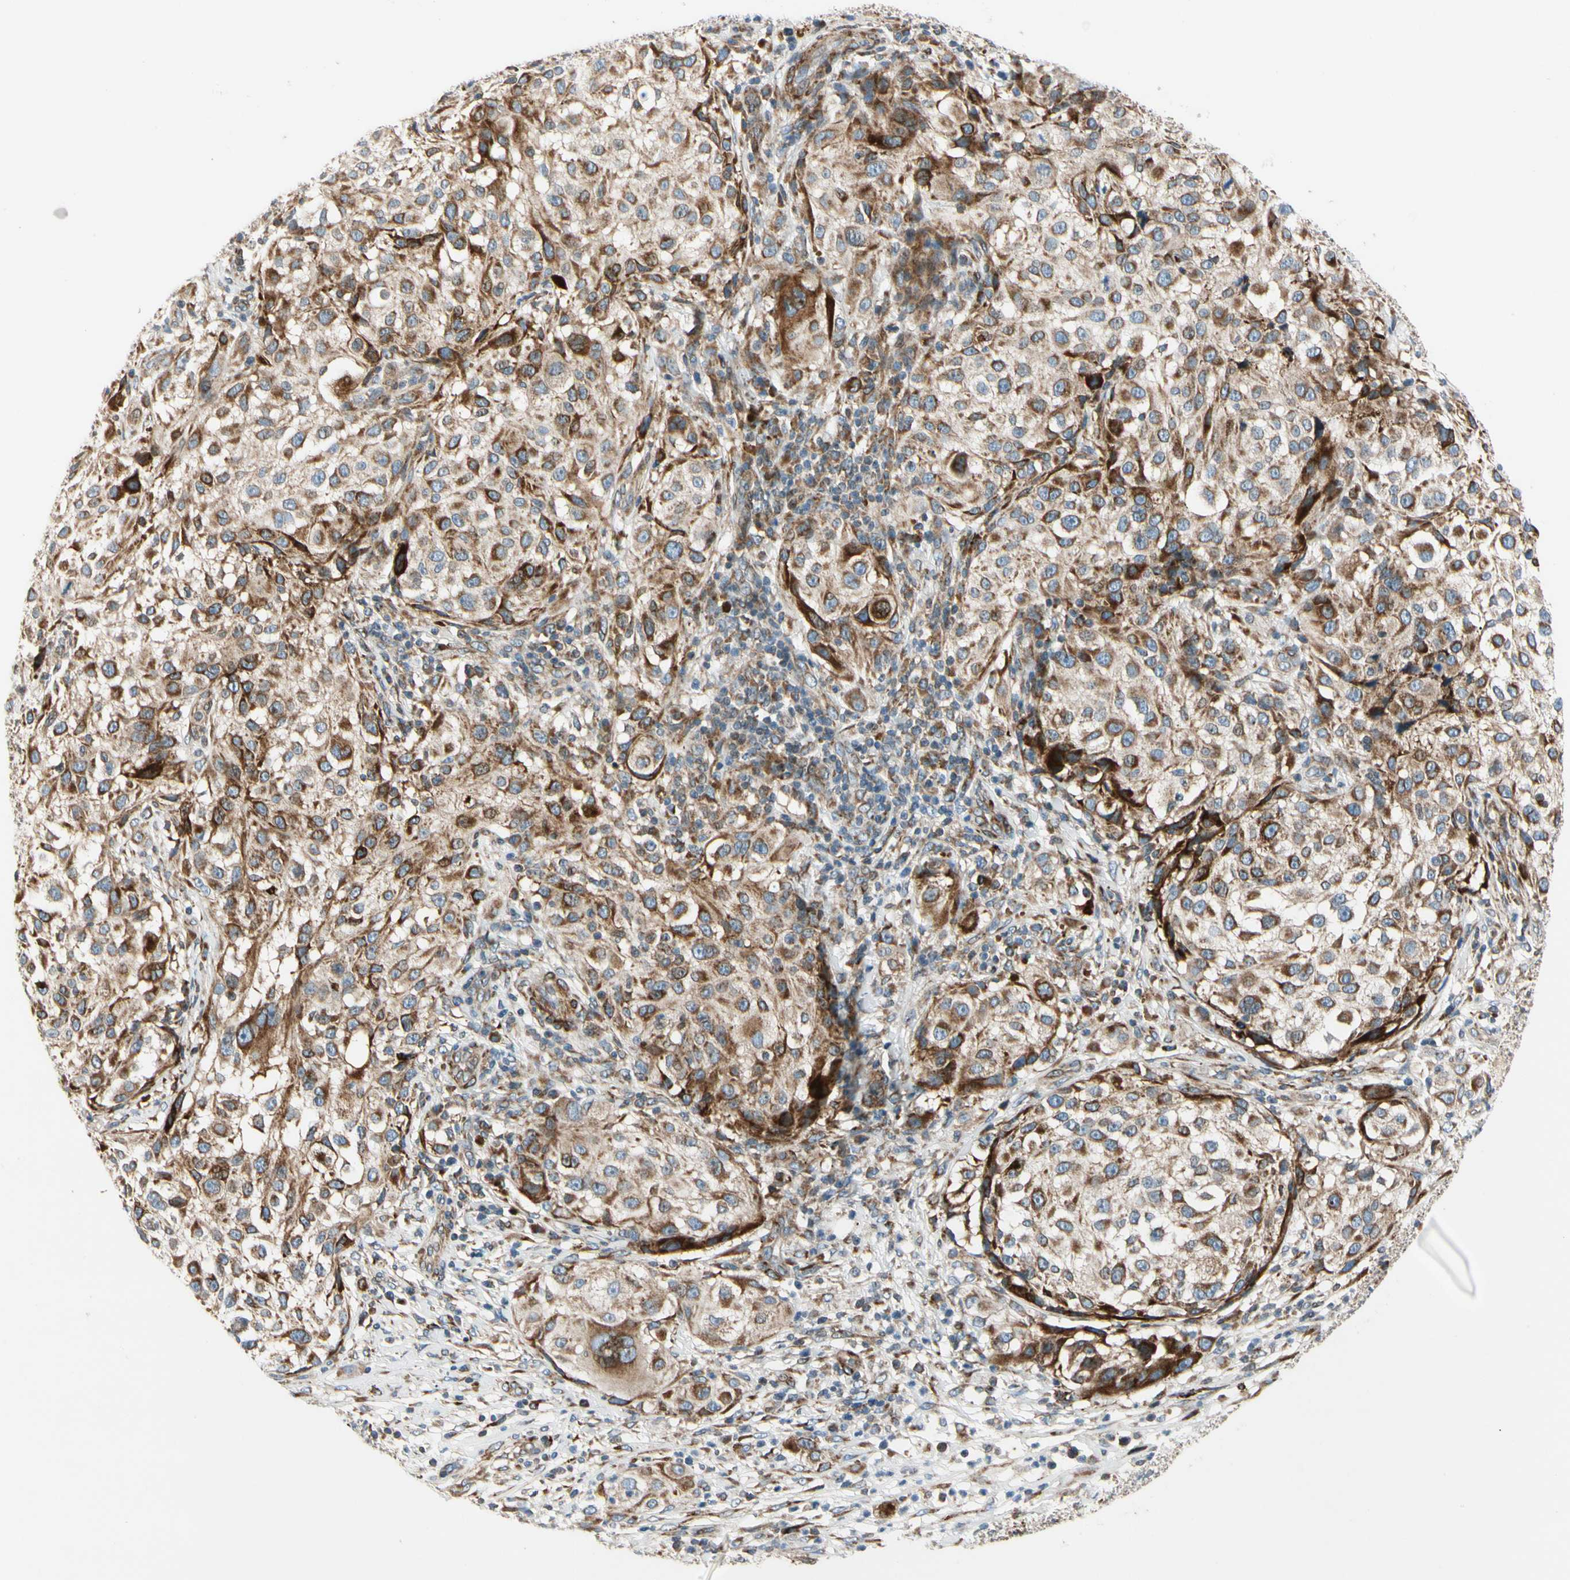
{"staining": {"intensity": "moderate", "quantity": ">75%", "location": "cytoplasmic/membranous"}, "tissue": "melanoma", "cell_type": "Tumor cells", "image_type": "cancer", "snomed": [{"axis": "morphology", "description": "Necrosis, NOS"}, {"axis": "morphology", "description": "Malignant melanoma, NOS"}, {"axis": "topography", "description": "Skin"}], "caption": "The immunohistochemical stain labels moderate cytoplasmic/membranous expression in tumor cells of melanoma tissue.", "gene": "MRPL9", "patient": {"sex": "female", "age": 87}}